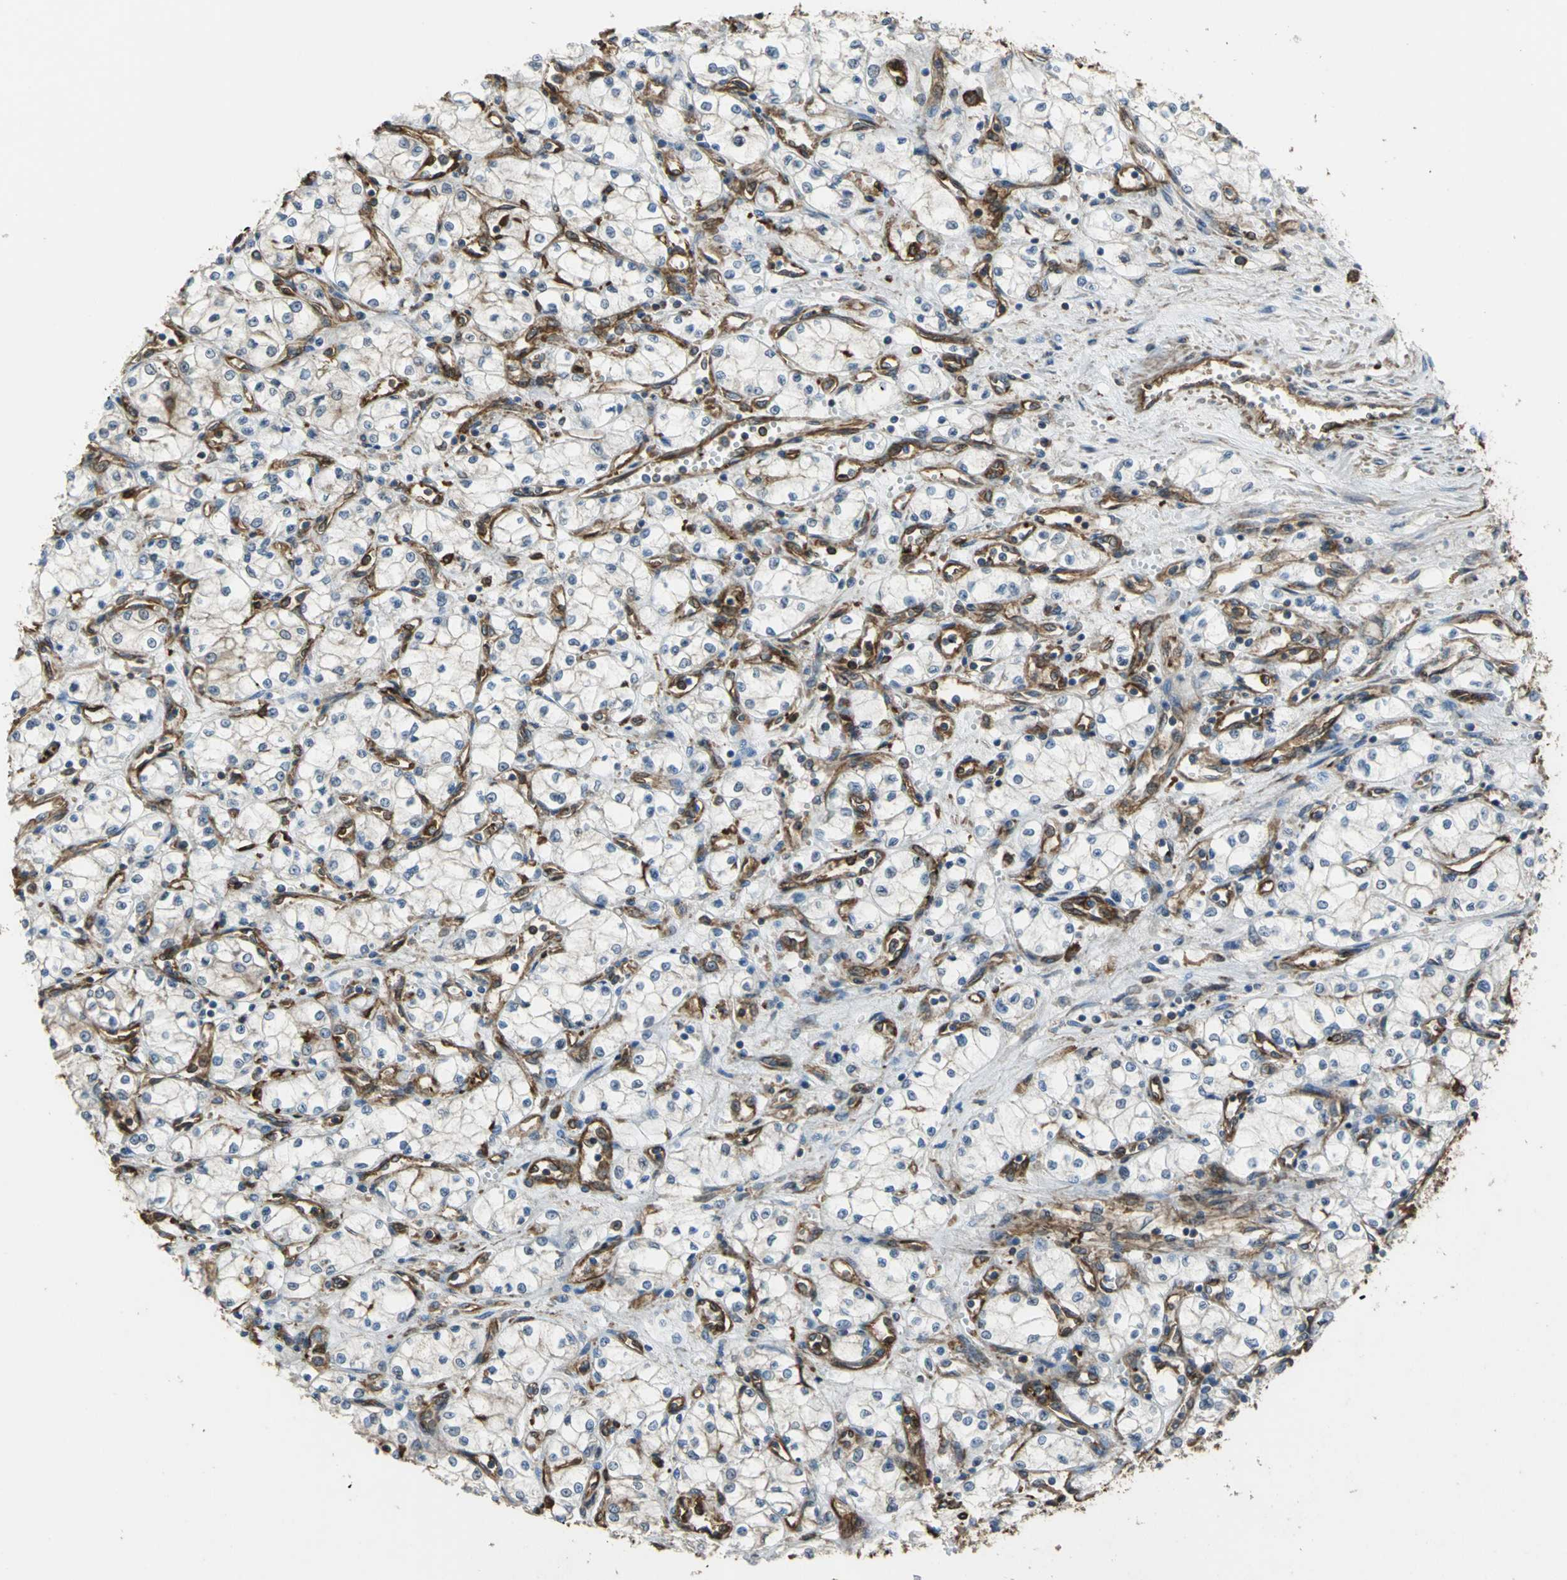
{"staining": {"intensity": "negative", "quantity": "none", "location": "none"}, "tissue": "renal cancer", "cell_type": "Tumor cells", "image_type": "cancer", "snomed": [{"axis": "morphology", "description": "Normal tissue, NOS"}, {"axis": "morphology", "description": "Adenocarcinoma, NOS"}, {"axis": "topography", "description": "Kidney"}], "caption": "Immunohistochemistry of human renal cancer shows no positivity in tumor cells.", "gene": "TLN1", "patient": {"sex": "male", "age": 59}}